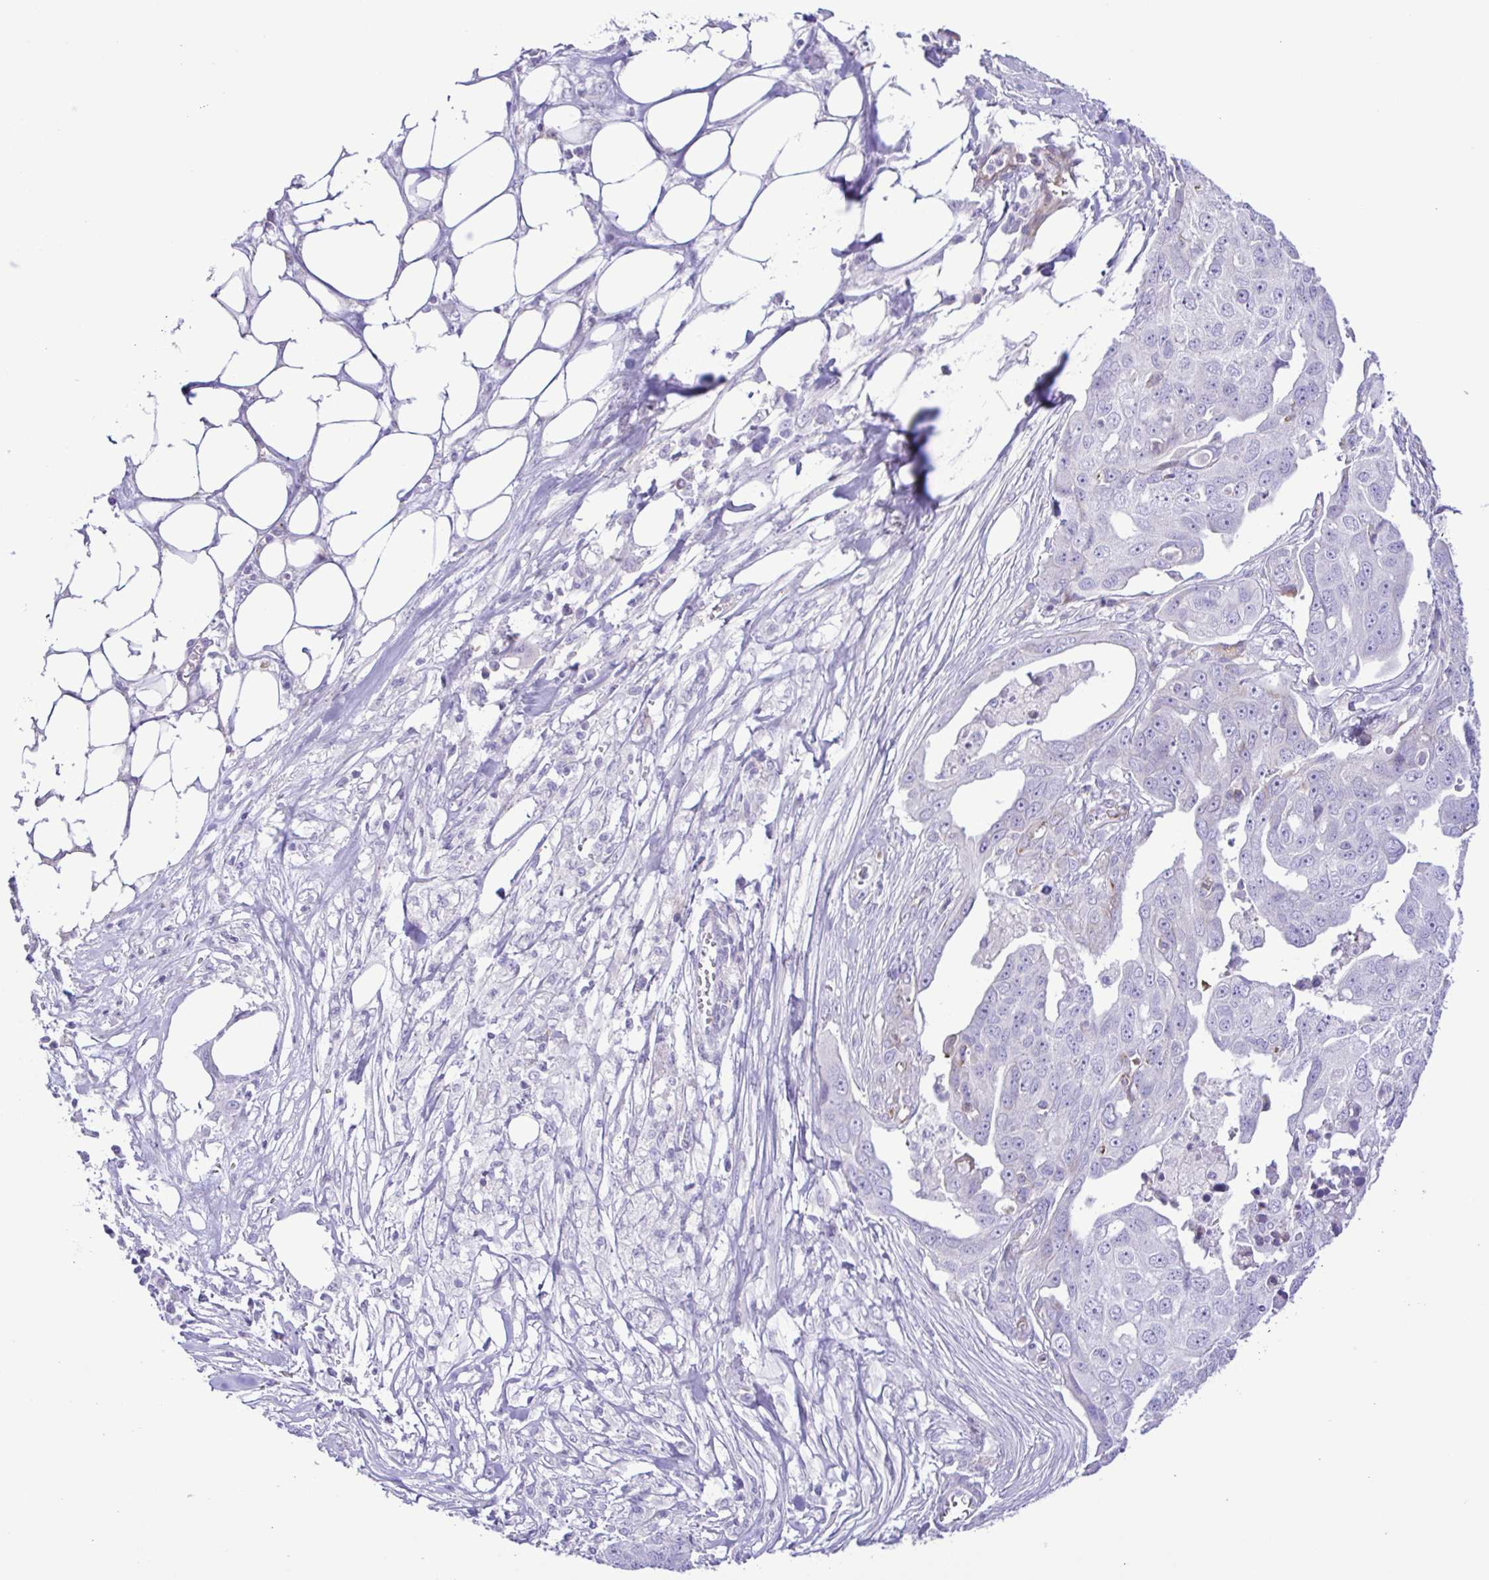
{"staining": {"intensity": "negative", "quantity": "none", "location": "none"}, "tissue": "ovarian cancer", "cell_type": "Tumor cells", "image_type": "cancer", "snomed": [{"axis": "morphology", "description": "Carcinoma, endometroid"}, {"axis": "topography", "description": "Ovary"}], "caption": "High magnification brightfield microscopy of ovarian cancer stained with DAB (brown) and counterstained with hematoxylin (blue): tumor cells show no significant positivity.", "gene": "FLT1", "patient": {"sex": "female", "age": 70}}